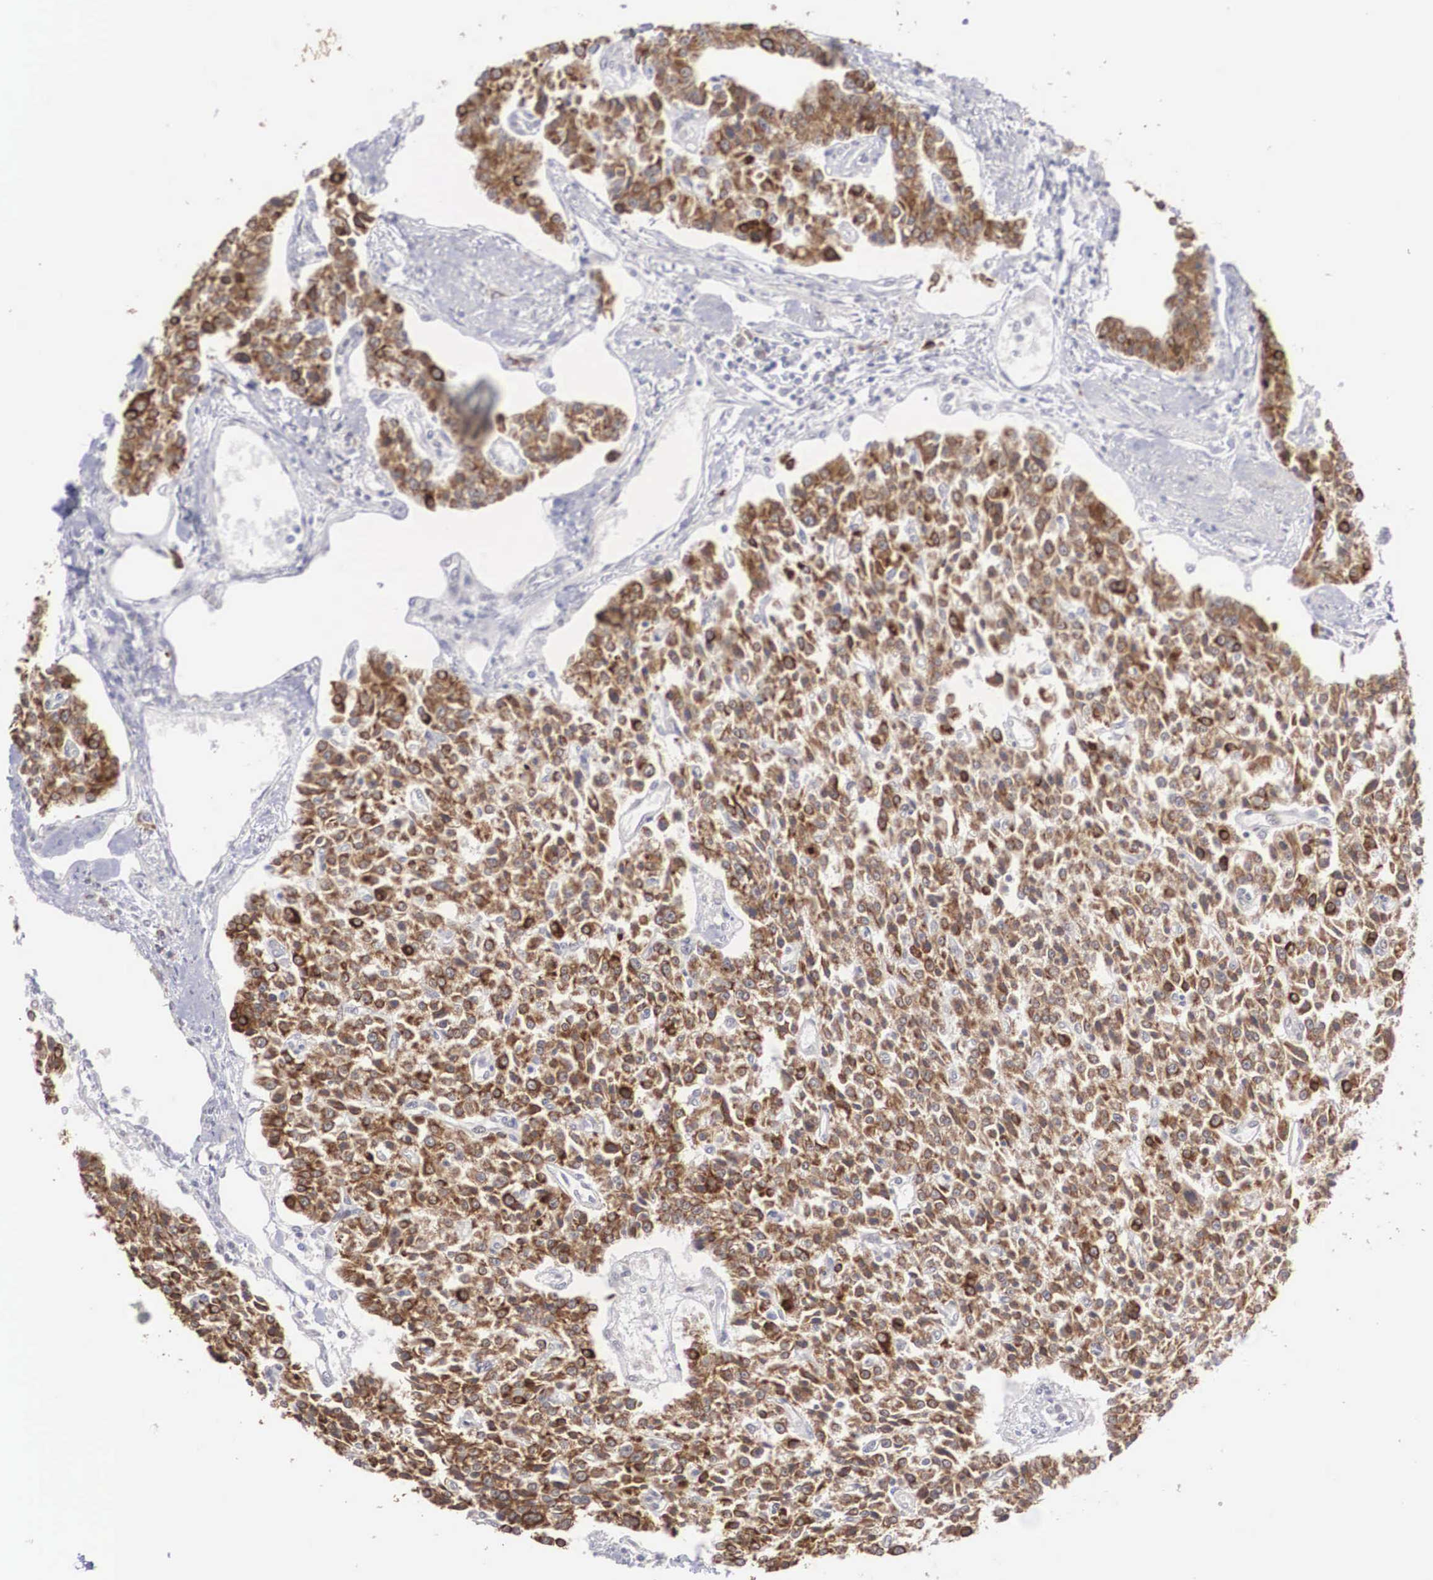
{"staining": {"intensity": "strong", "quantity": ">75%", "location": "cytoplasmic/membranous"}, "tissue": "carcinoid", "cell_type": "Tumor cells", "image_type": "cancer", "snomed": [{"axis": "morphology", "description": "Carcinoid, malignant, NOS"}, {"axis": "topography", "description": "Stomach"}], "caption": "Immunohistochemical staining of human carcinoid reveals high levels of strong cytoplasmic/membranous expression in about >75% of tumor cells.", "gene": "WDR89", "patient": {"sex": "female", "age": 76}}